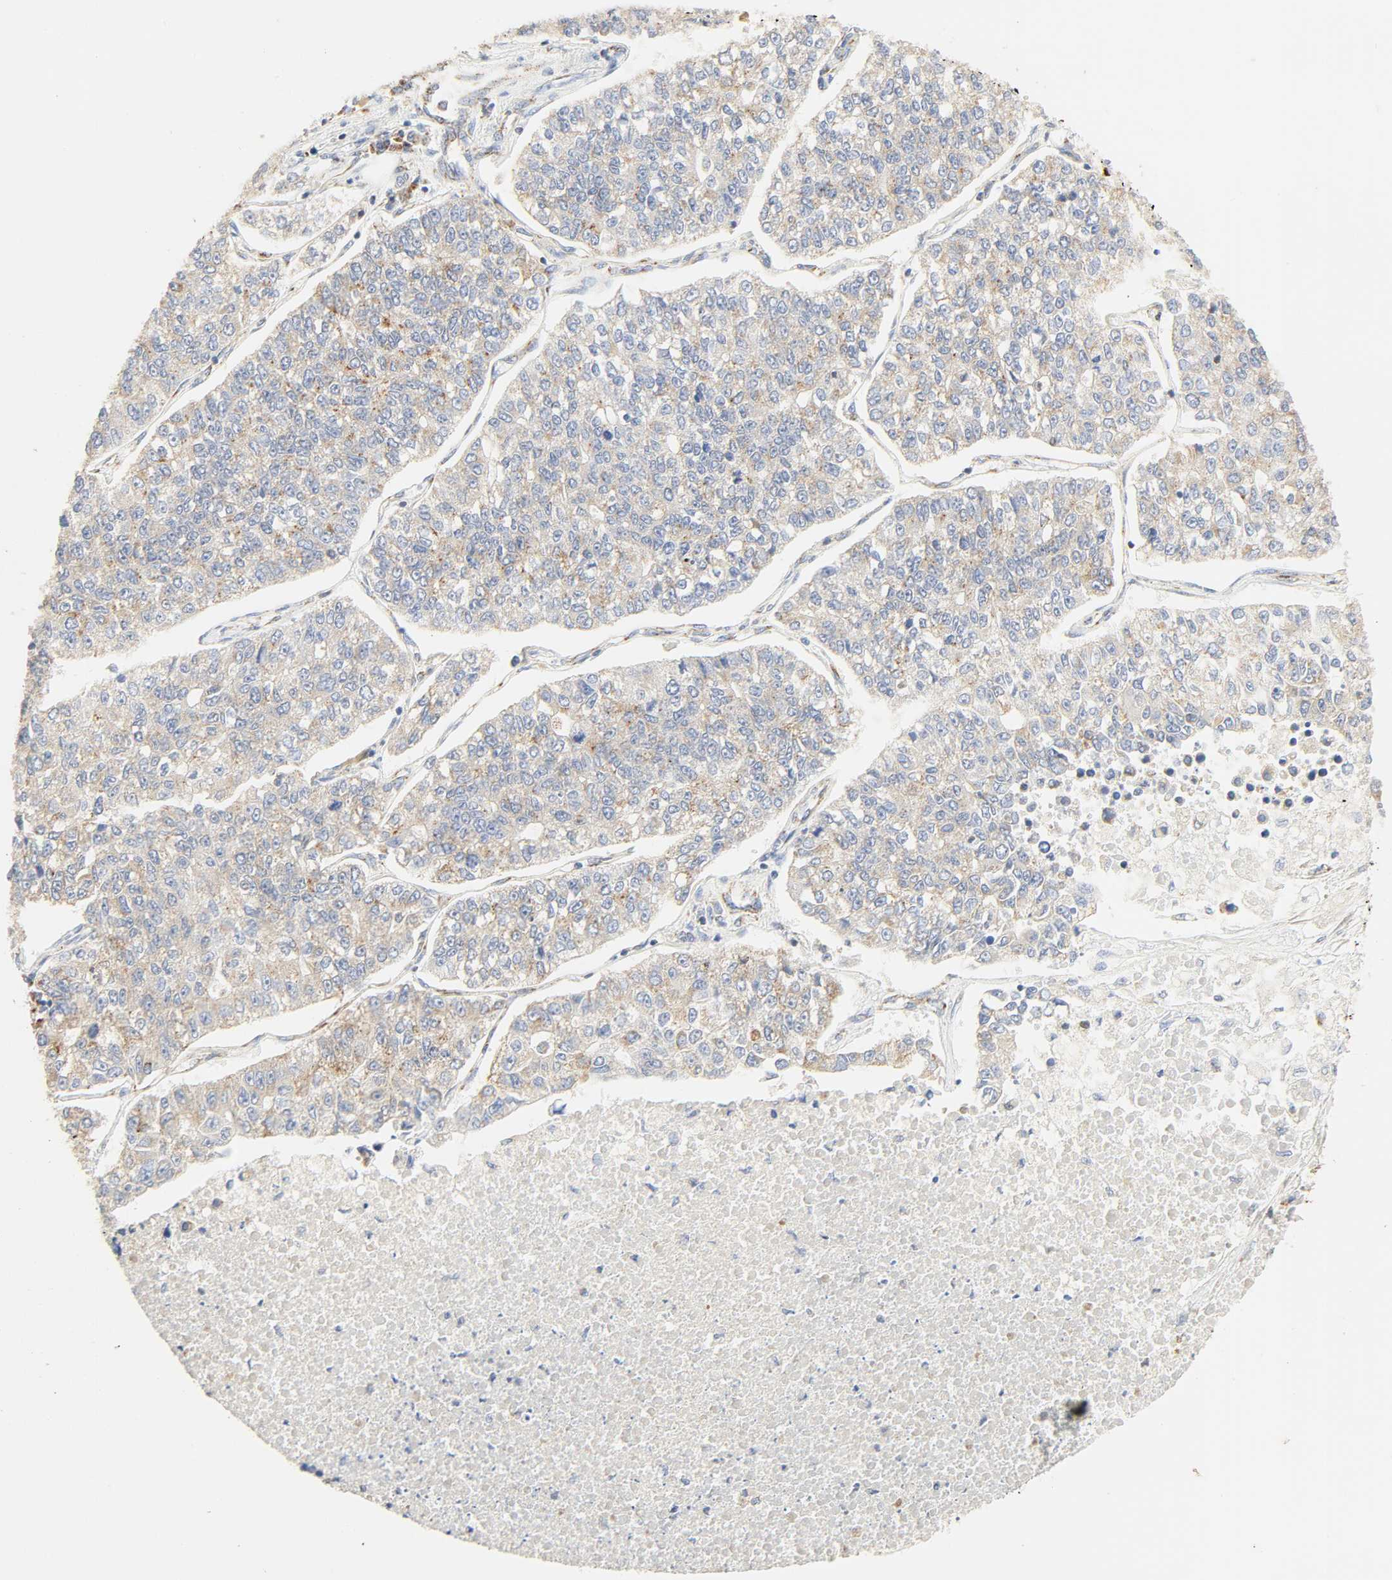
{"staining": {"intensity": "weak", "quantity": "25%-75%", "location": "cytoplasmic/membranous"}, "tissue": "lung cancer", "cell_type": "Tumor cells", "image_type": "cancer", "snomed": [{"axis": "morphology", "description": "Adenocarcinoma, NOS"}, {"axis": "topography", "description": "Lung"}], "caption": "Immunohistochemistry photomicrograph of human lung cancer (adenocarcinoma) stained for a protein (brown), which displays low levels of weak cytoplasmic/membranous staining in about 25%-75% of tumor cells.", "gene": "ACAT1", "patient": {"sex": "male", "age": 49}}